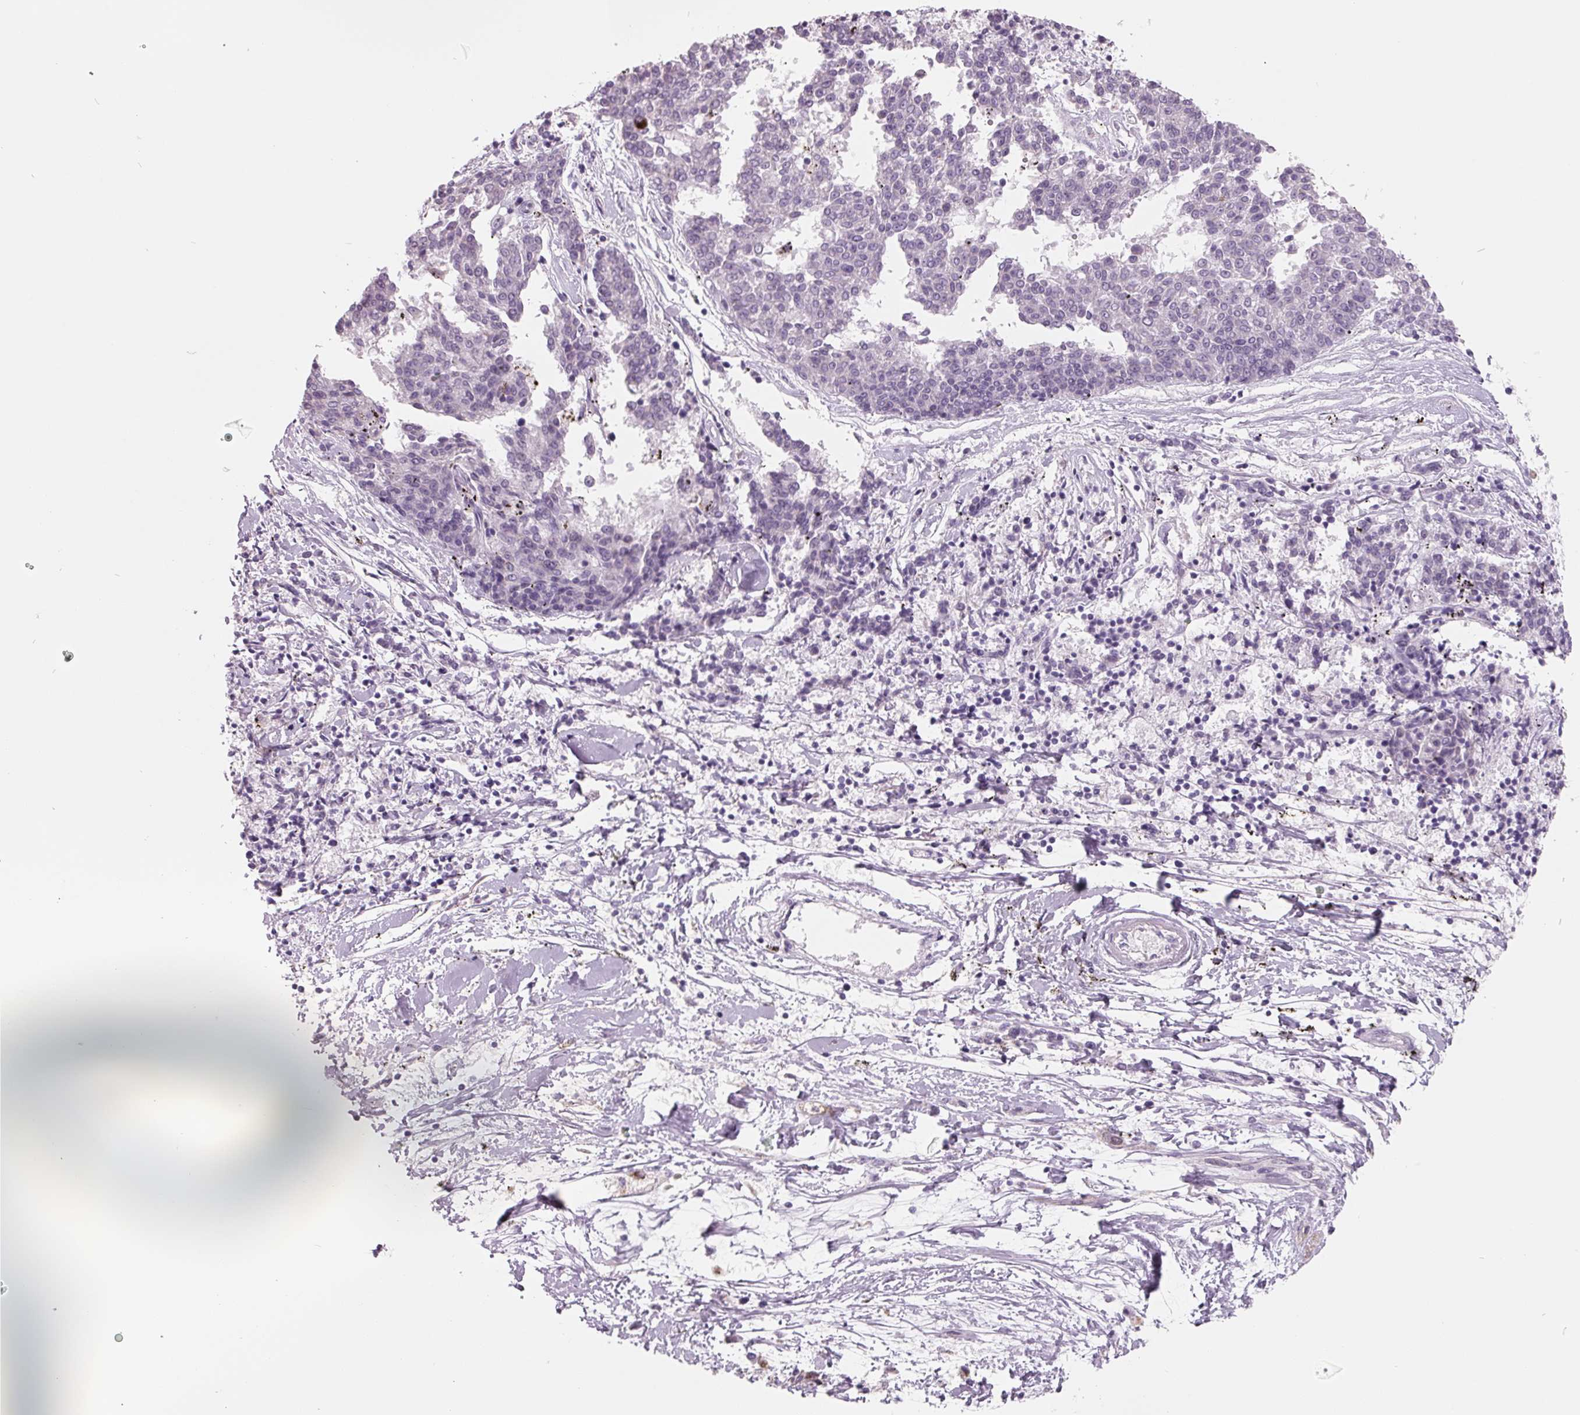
{"staining": {"intensity": "negative", "quantity": "none", "location": "none"}, "tissue": "melanoma", "cell_type": "Tumor cells", "image_type": "cancer", "snomed": [{"axis": "morphology", "description": "Malignant melanoma, NOS"}, {"axis": "topography", "description": "Skin"}], "caption": "Immunohistochemical staining of melanoma exhibits no significant staining in tumor cells. Nuclei are stained in blue.", "gene": "FTCD", "patient": {"sex": "female", "age": 72}}